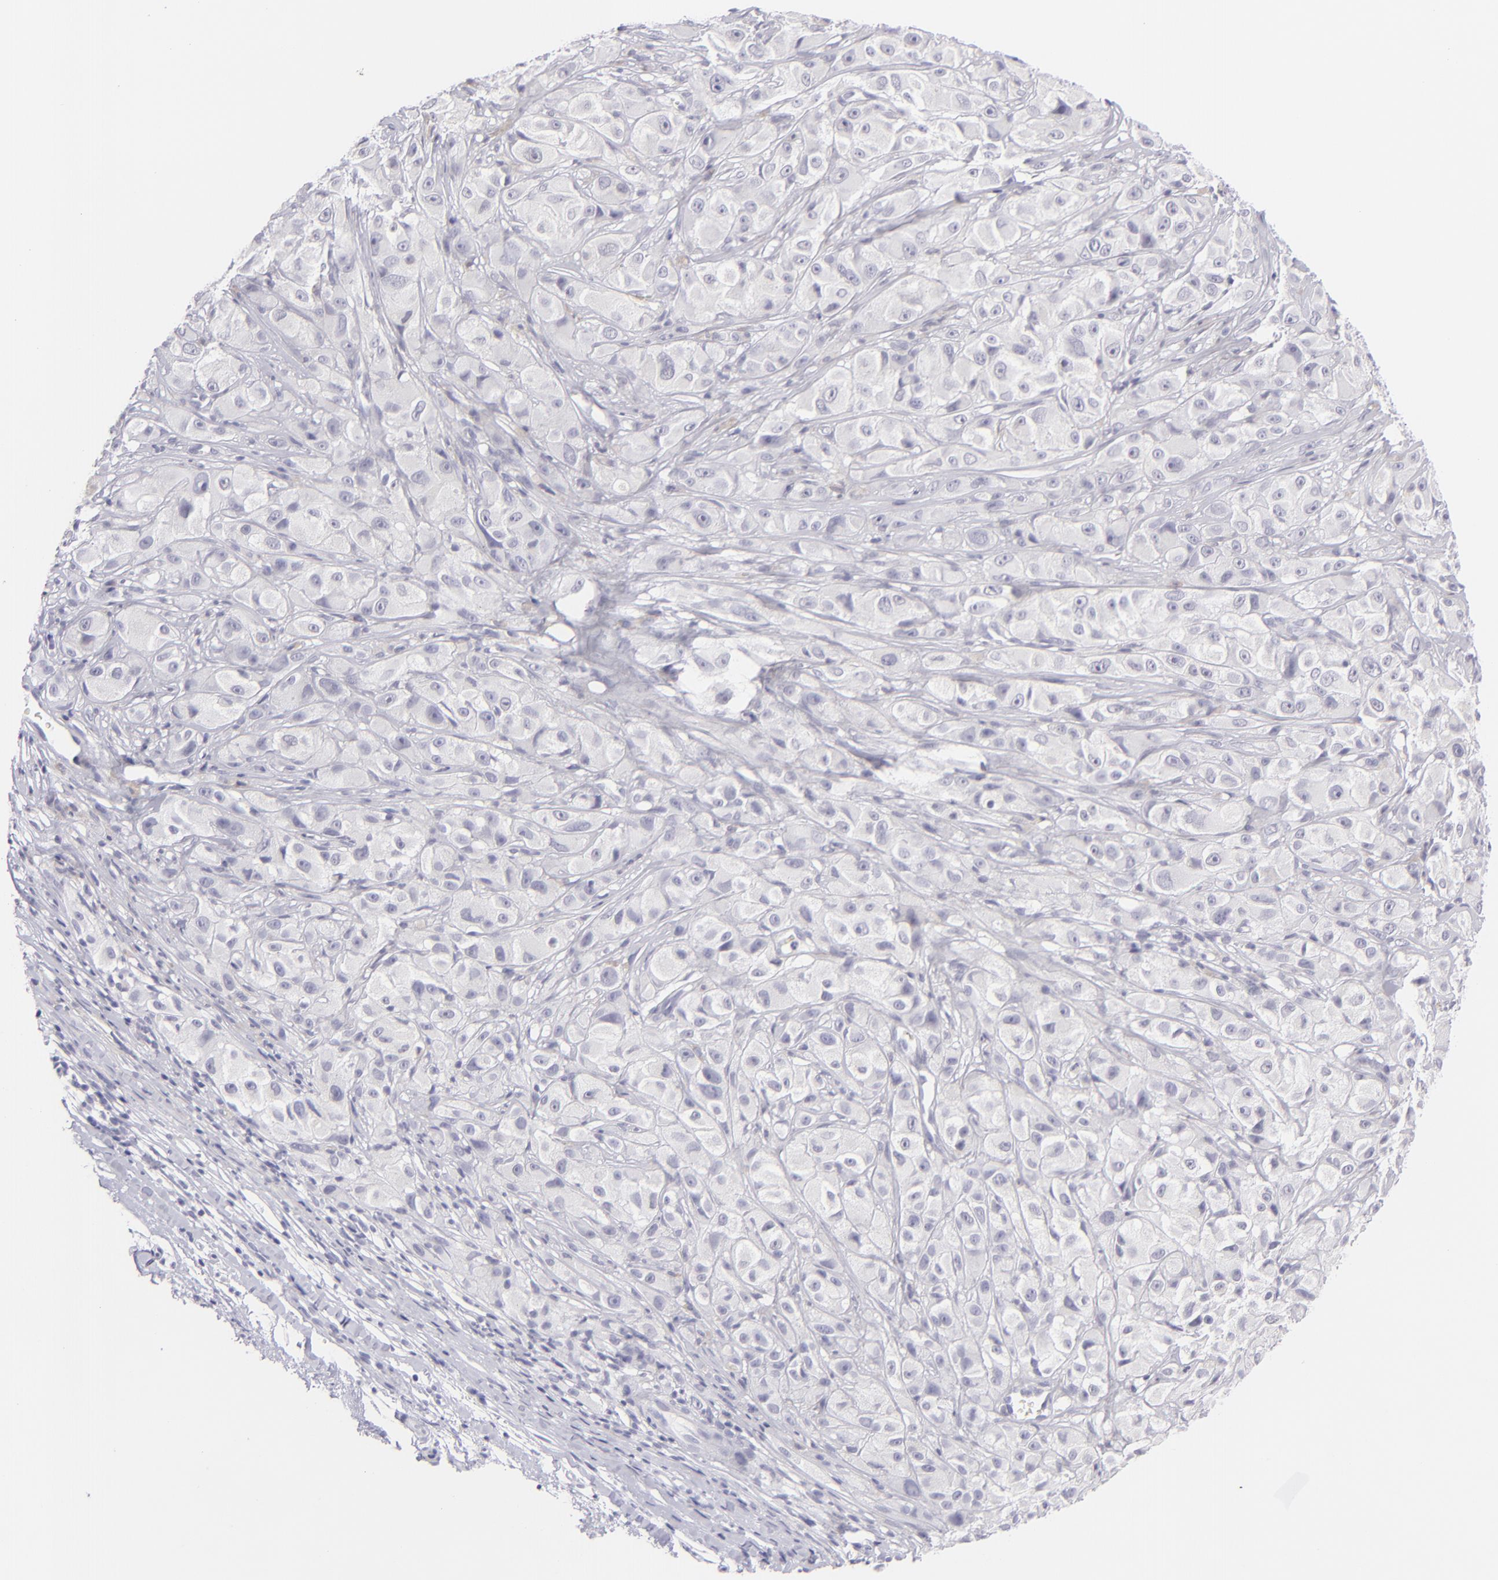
{"staining": {"intensity": "negative", "quantity": "none", "location": "none"}, "tissue": "melanoma", "cell_type": "Tumor cells", "image_type": "cancer", "snomed": [{"axis": "morphology", "description": "Malignant melanoma, NOS"}, {"axis": "topography", "description": "Skin"}], "caption": "This is a image of immunohistochemistry staining of melanoma, which shows no positivity in tumor cells.", "gene": "FCER2", "patient": {"sex": "male", "age": 56}}